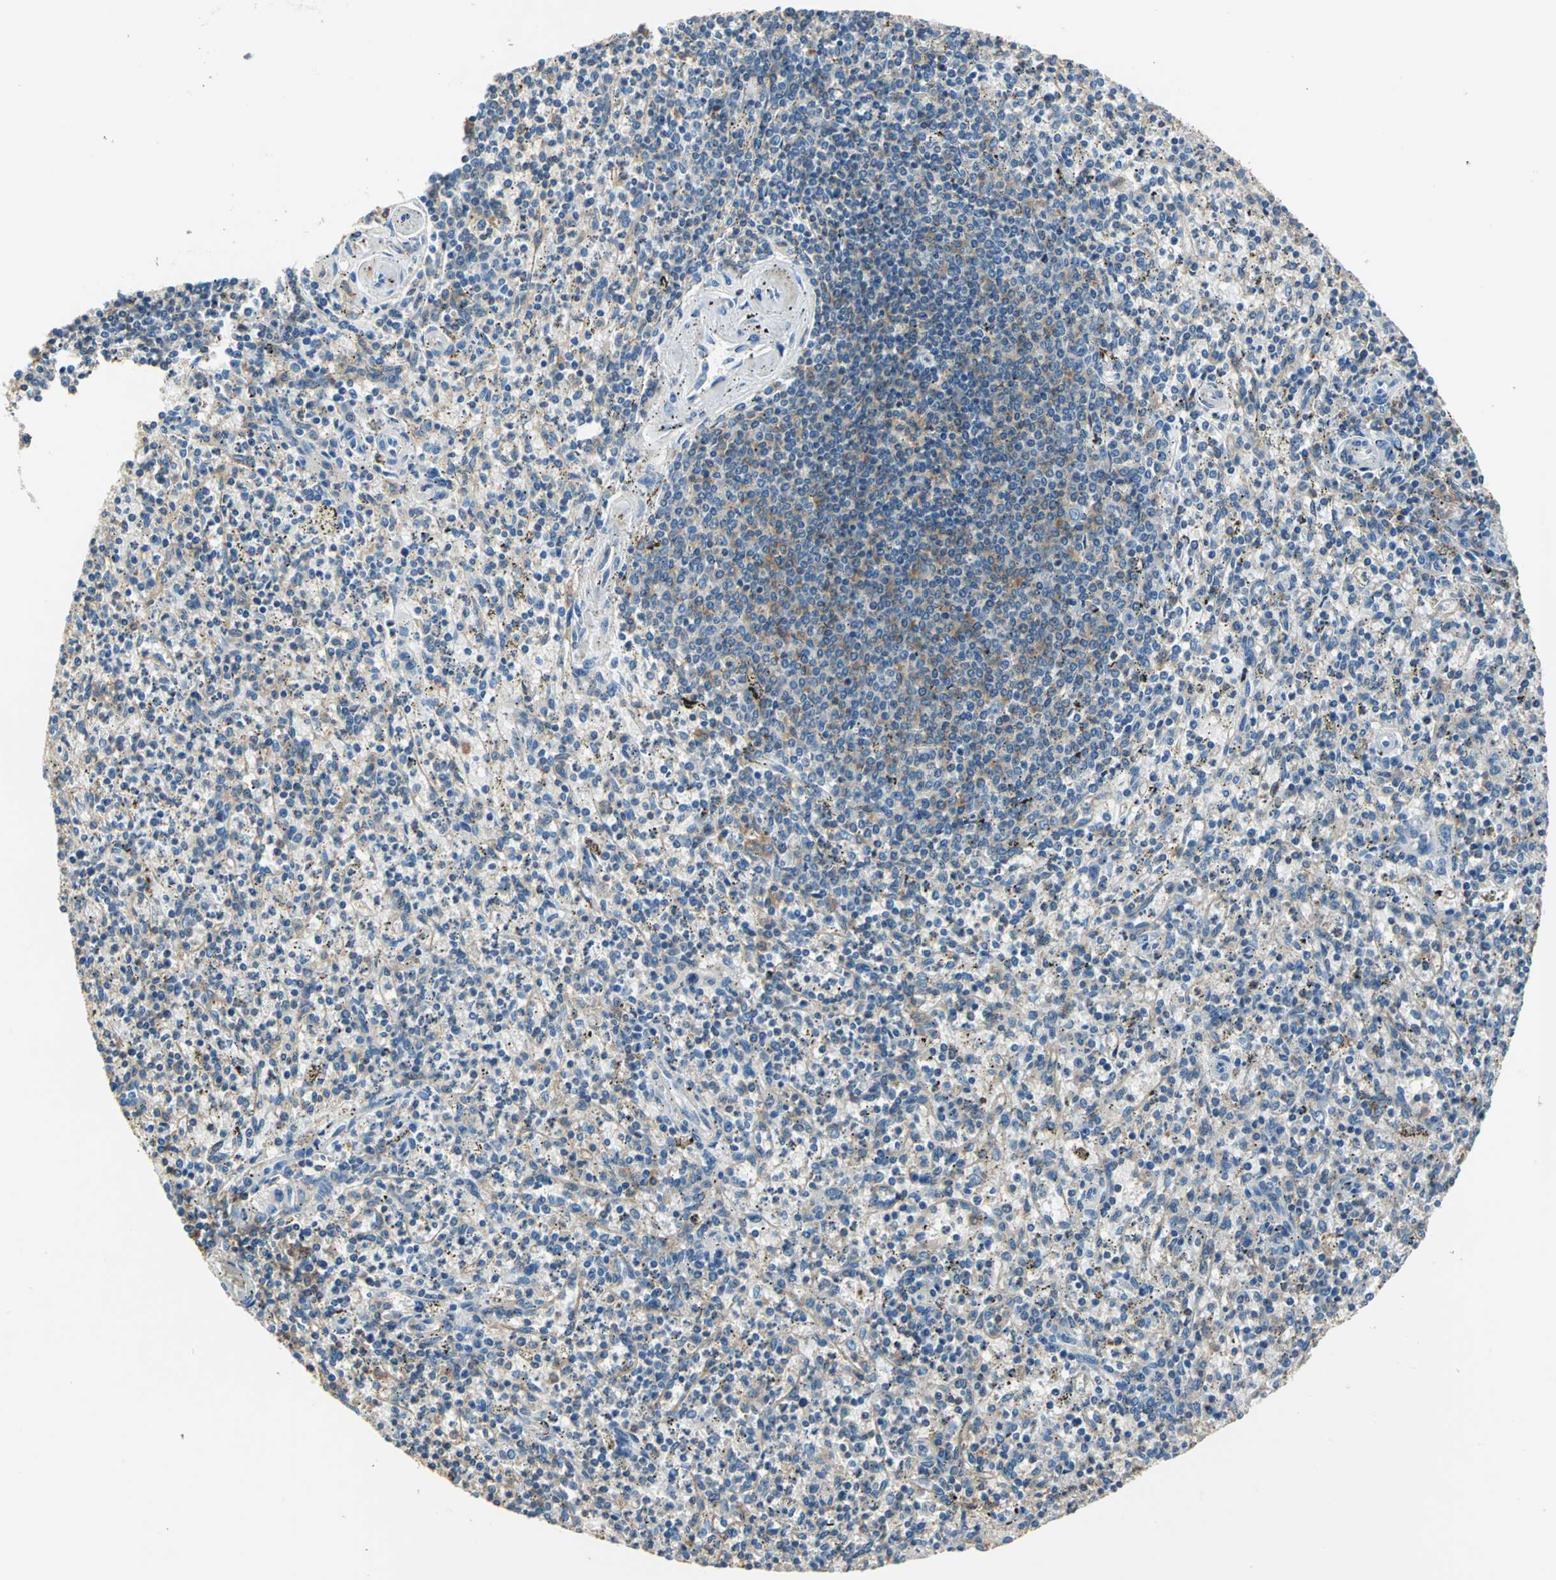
{"staining": {"intensity": "weak", "quantity": ">75%", "location": "cytoplasmic/membranous"}, "tissue": "spleen", "cell_type": "Cells in red pulp", "image_type": "normal", "snomed": [{"axis": "morphology", "description": "Normal tissue, NOS"}, {"axis": "topography", "description": "Spleen"}], "caption": "A high-resolution micrograph shows immunohistochemistry staining of normal spleen, which reveals weak cytoplasmic/membranous expression in about >75% of cells in red pulp.", "gene": "DDX3X", "patient": {"sex": "male", "age": 72}}